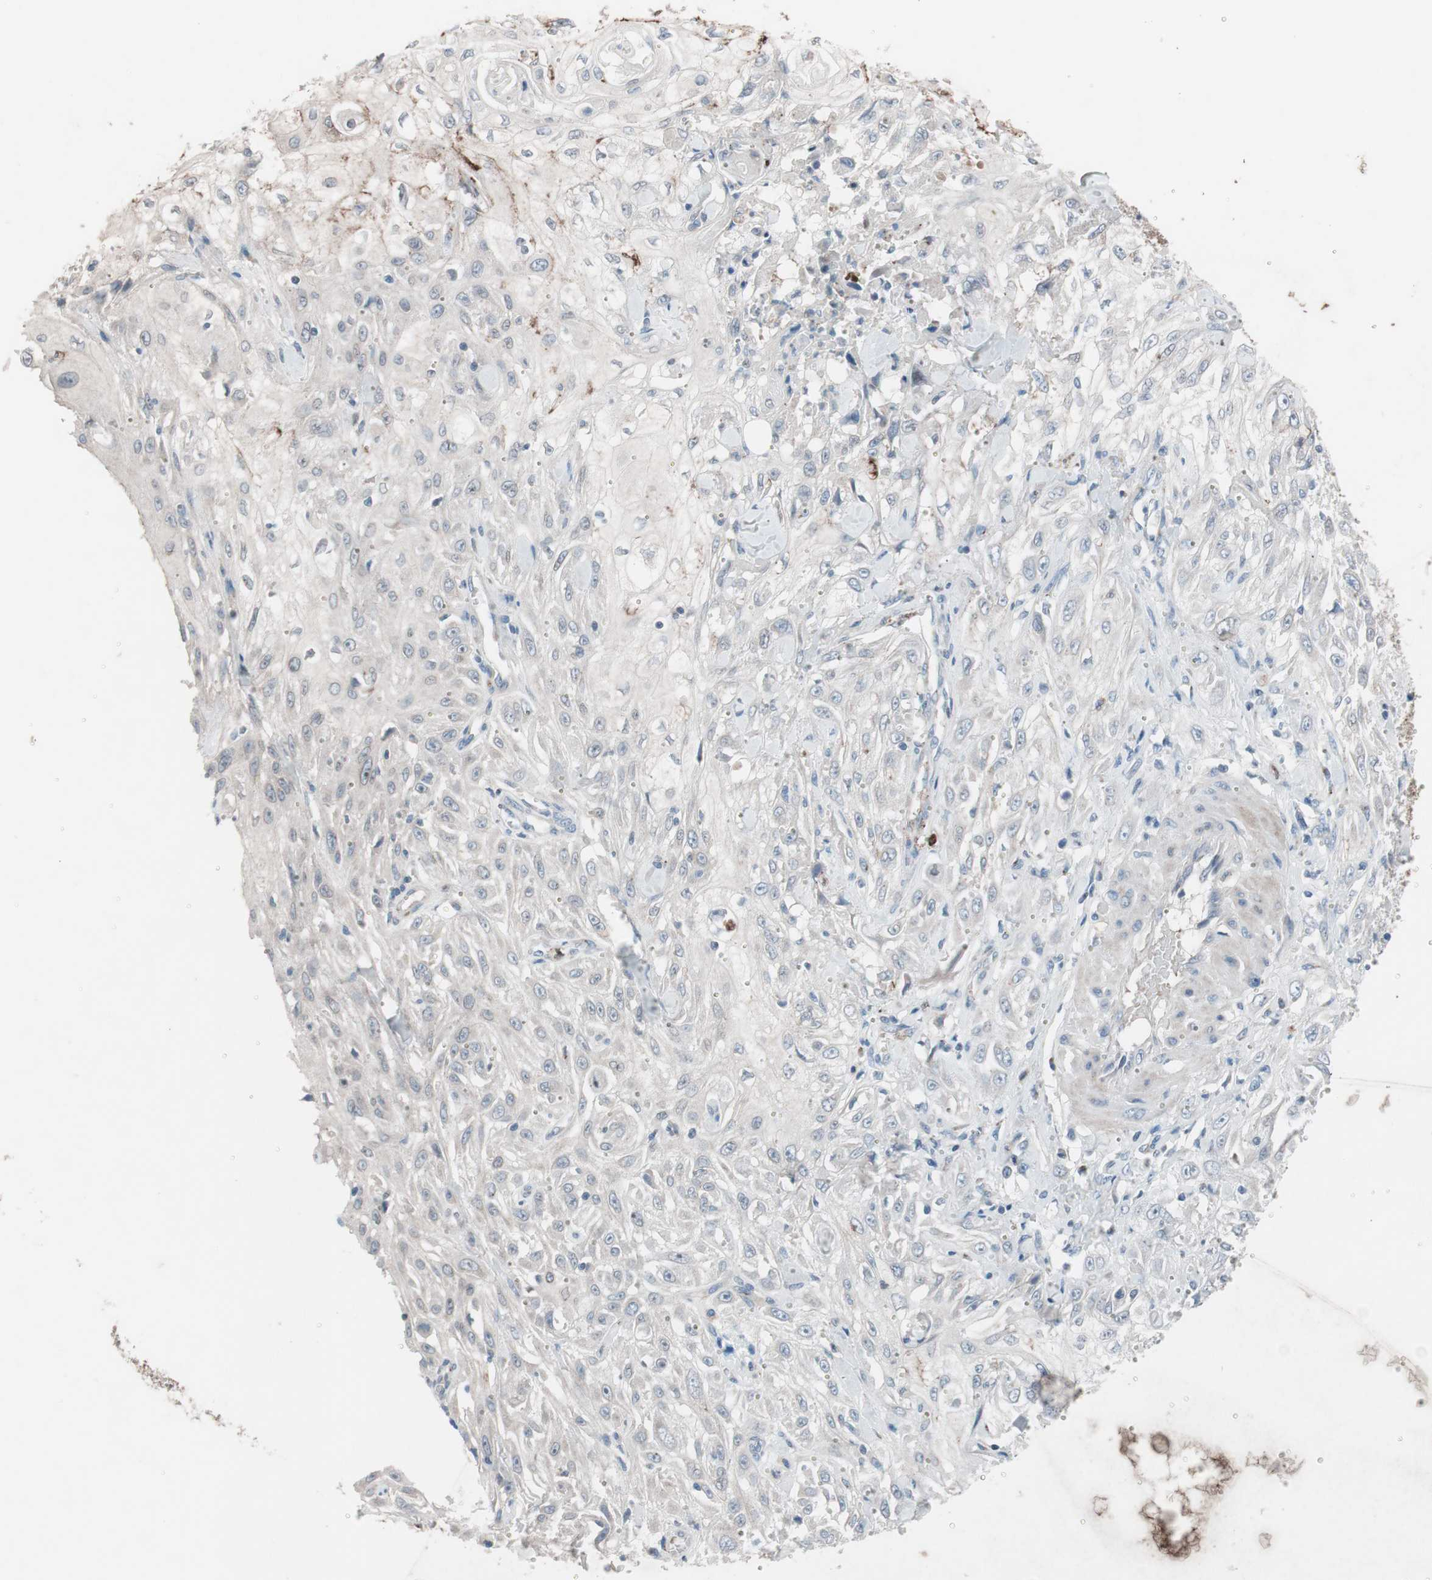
{"staining": {"intensity": "weak", "quantity": "<25%", "location": "cytoplasmic/membranous"}, "tissue": "skin cancer", "cell_type": "Tumor cells", "image_type": "cancer", "snomed": [{"axis": "morphology", "description": "Squamous cell carcinoma, NOS"}, {"axis": "morphology", "description": "Squamous cell carcinoma, metastatic, NOS"}, {"axis": "topography", "description": "Skin"}, {"axis": "topography", "description": "Lymph node"}], "caption": "A histopathology image of human skin cancer is negative for staining in tumor cells.", "gene": "GRB7", "patient": {"sex": "male", "age": 75}}